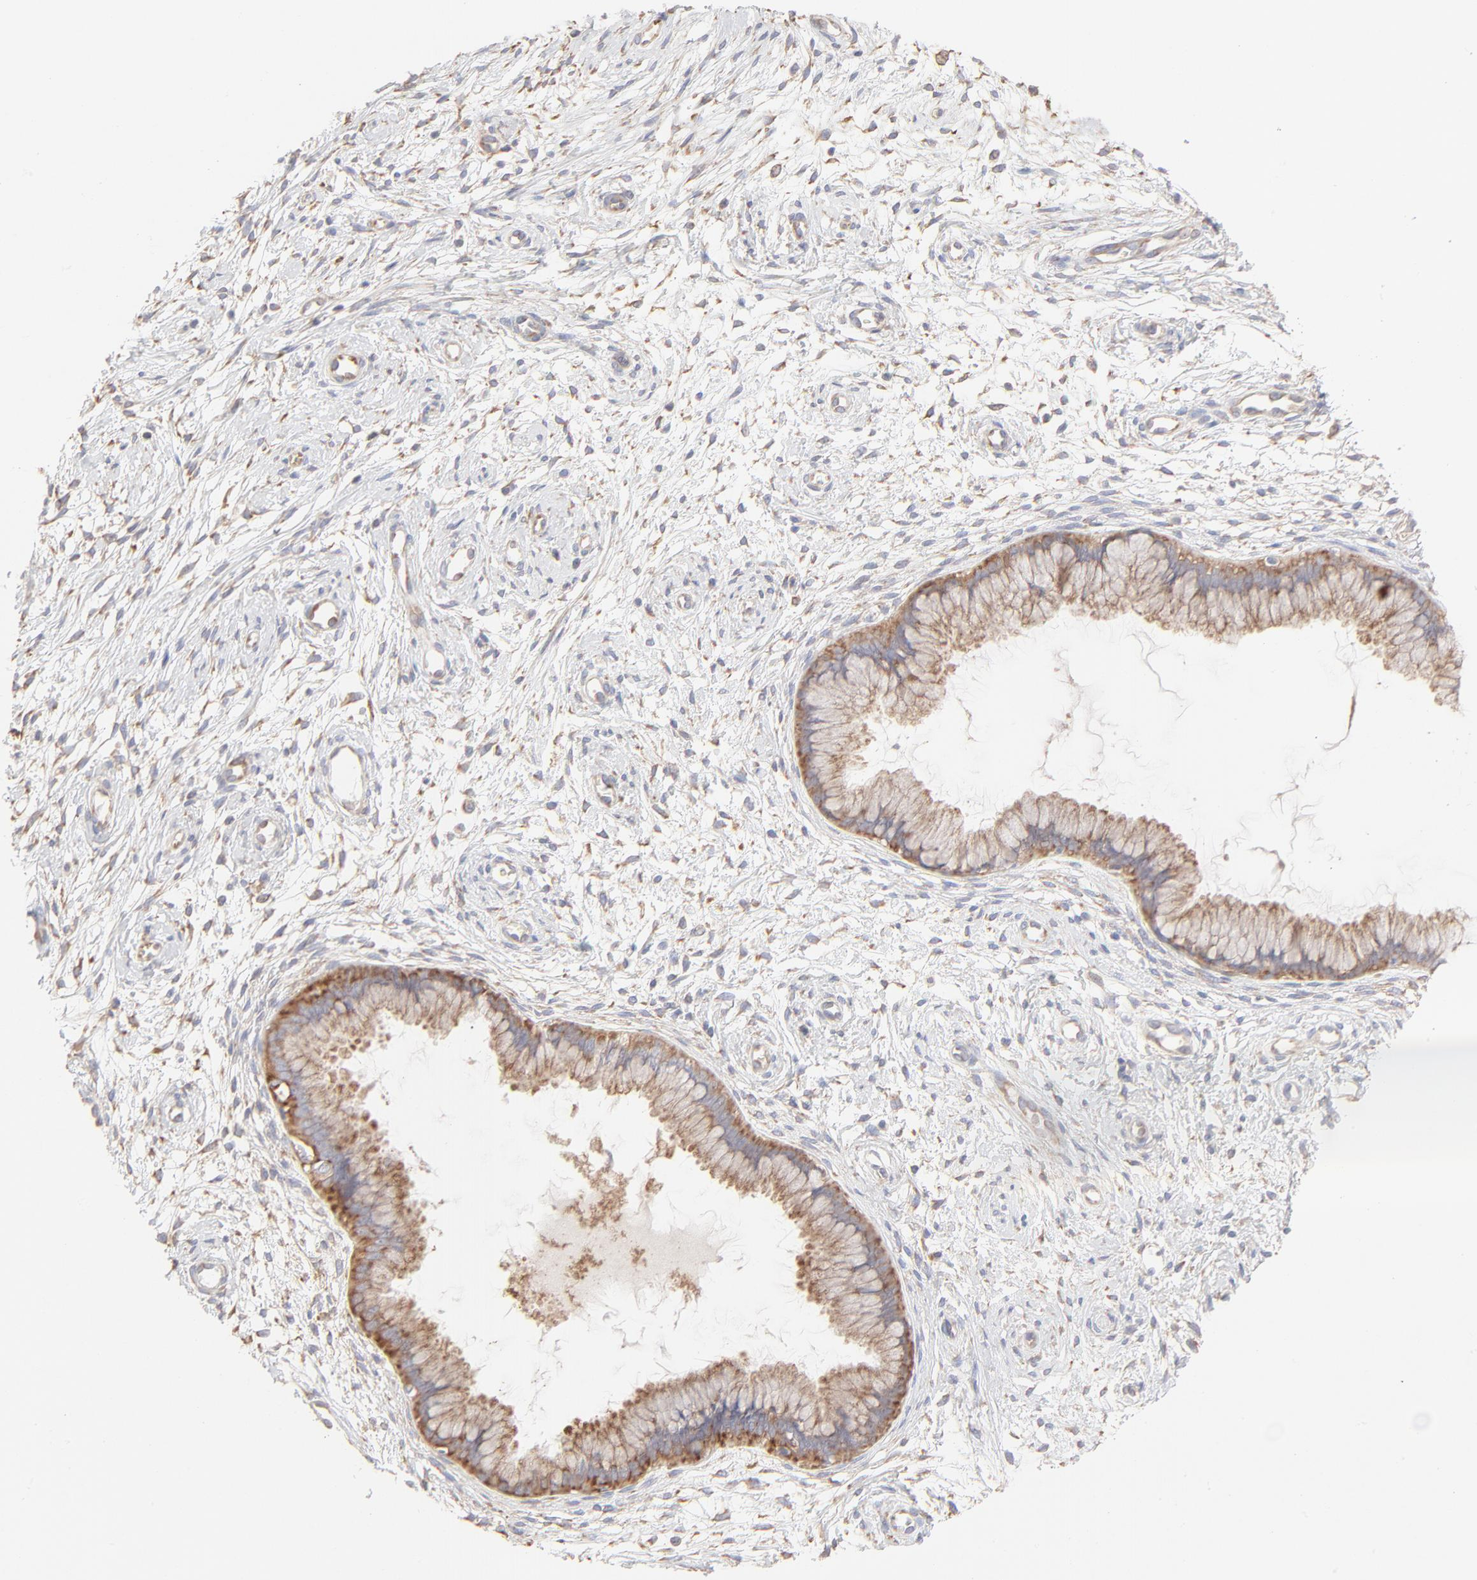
{"staining": {"intensity": "moderate", "quantity": ">75%", "location": "cytoplasmic/membranous"}, "tissue": "cervix", "cell_type": "Glandular cells", "image_type": "normal", "snomed": [{"axis": "morphology", "description": "Normal tissue, NOS"}, {"axis": "topography", "description": "Cervix"}], "caption": "A histopathology image showing moderate cytoplasmic/membranous positivity in about >75% of glandular cells in normal cervix, as visualized by brown immunohistochemical staining.", "gene": "RPS21", "patient": {"sex": "female", "age": 39}}